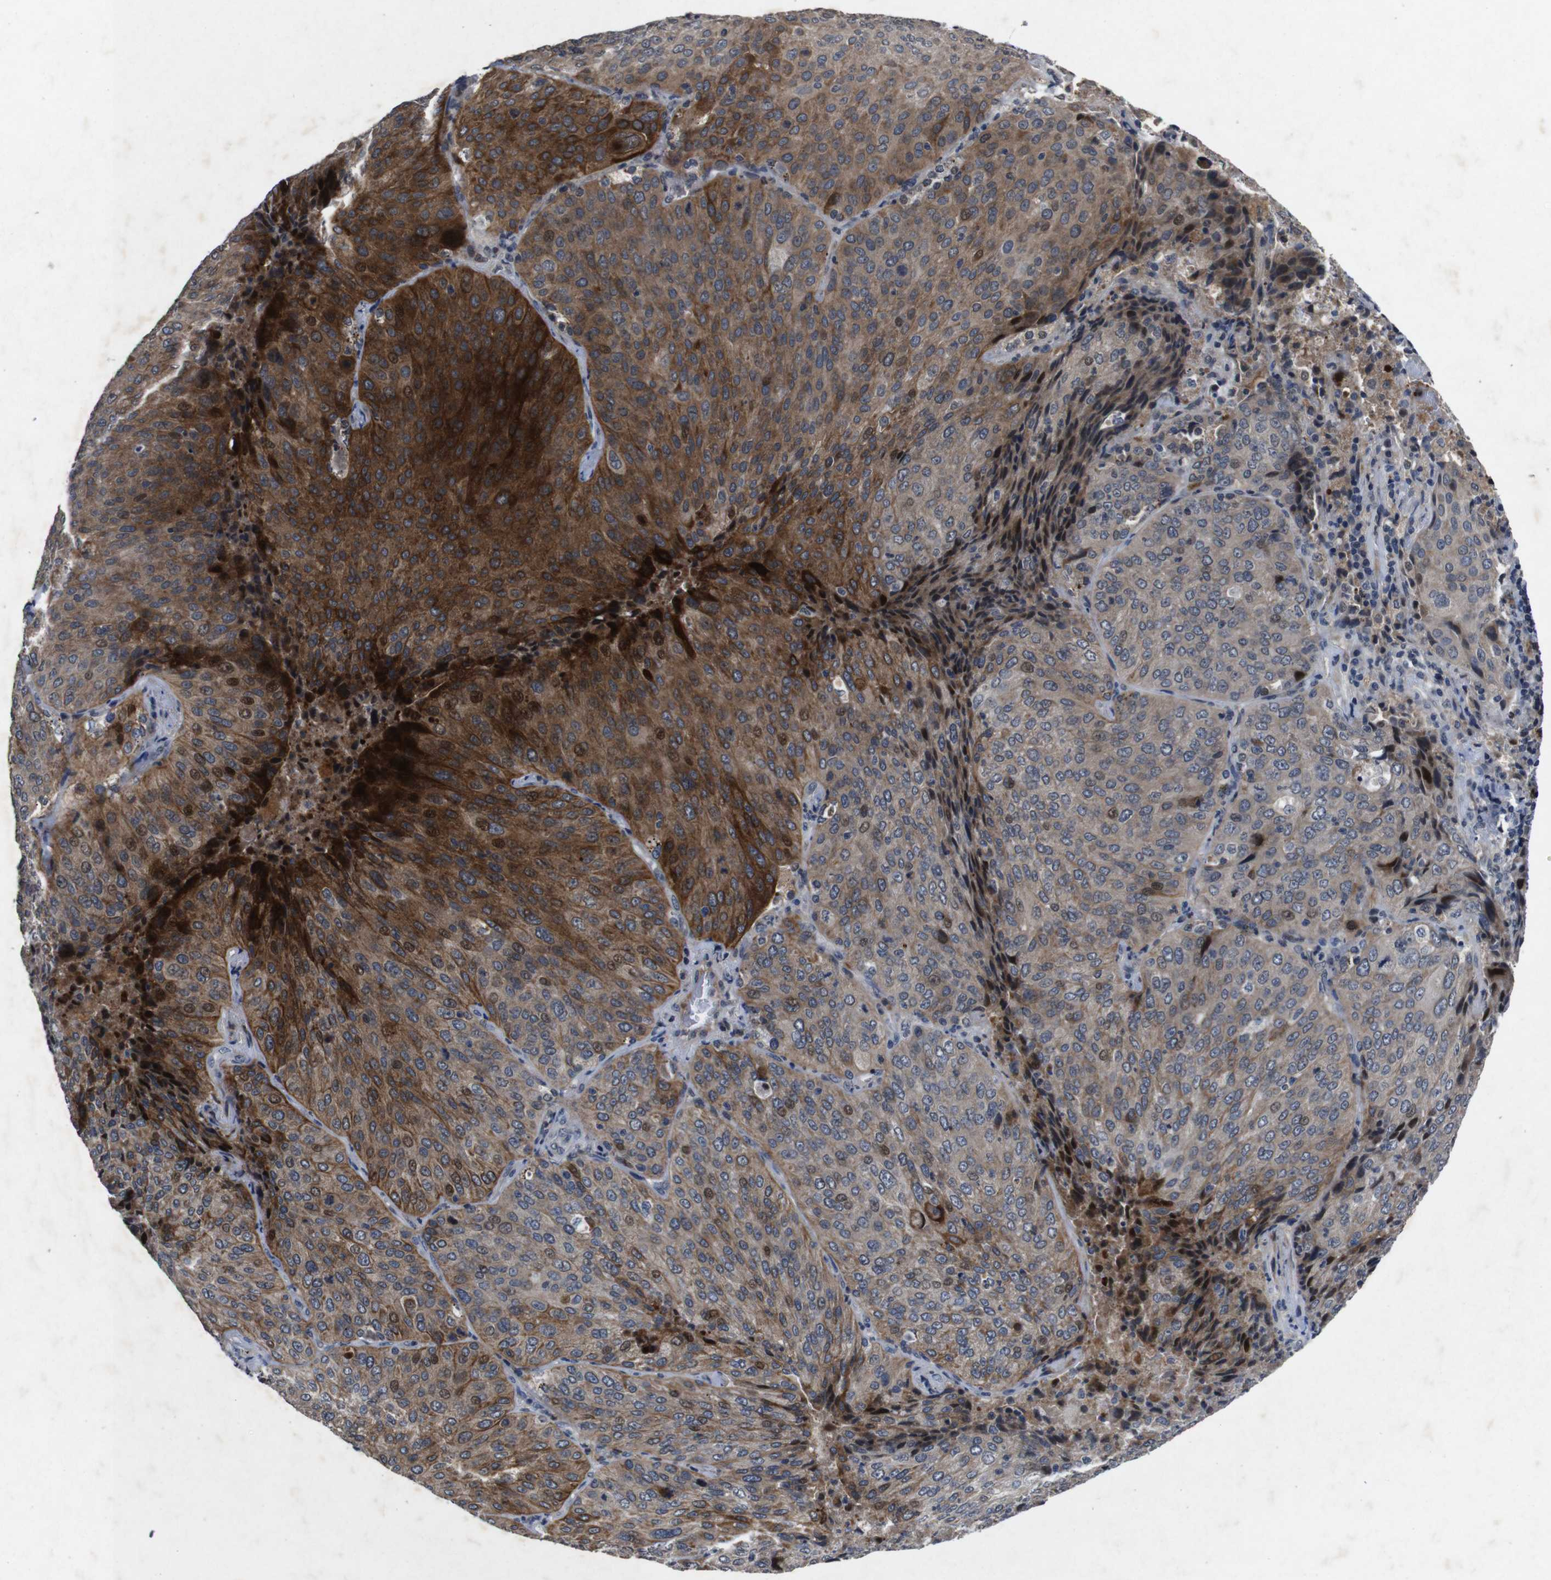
{"staining": {"intensity": "strong", "quantity": "25%-75%", "location": "cytoplasmic/membranous,nuclear"}, "tissue": "lung cancer", "cell_type": "Tumor cells", "image_type": "cancer", "snomed": [{"axis": "morphology", "description": "Squamous cell carcinoma, NOS"}, {"axis": "topography", "description": "Lung"}], "caption": "A brown stain shows strong cytoplasmic/membranous and nuclear positivity of a protein in lung squamous cell carcinoma tumor cells.", "gene": "AKT3", "patient": {"sex": "male", "age": 54}}